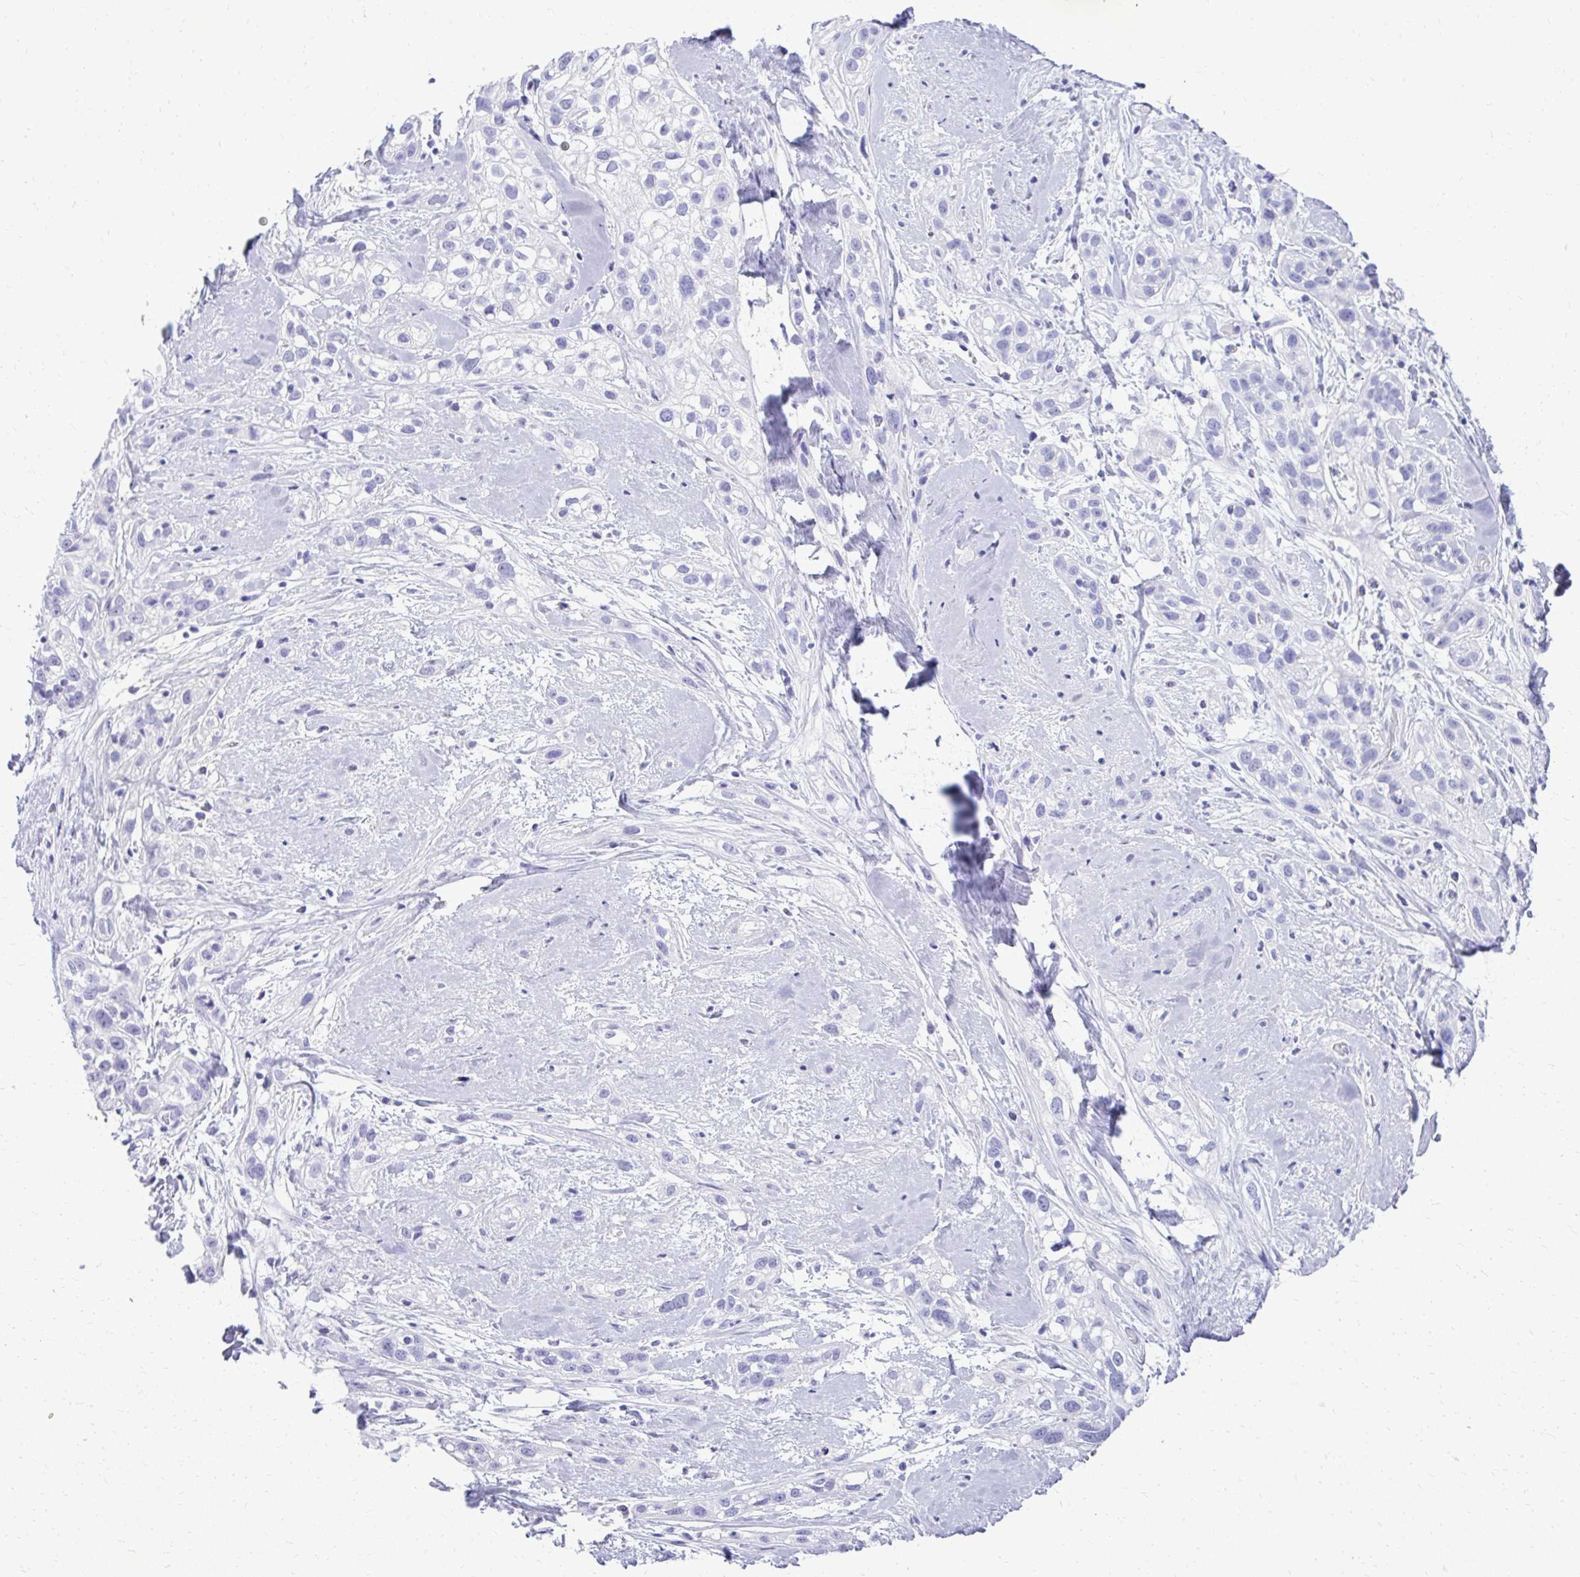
{"staining": {"intensity": "negative", "quantity": "none", "location": "none"}, "tissue": "skin cancer", "cell_type": "Tumor cells", "image_type": "cancer", "snomed": [{"axis": "morphology", "description": "Squamous cell carcinoma, NOS"}, {"axis": "topography", "description": "Skin"}], "caption": "Immunohistochemical staining of skin cancer (squamous cell carcinoma) reveals no significant positivity in tumor cells.", "gene": "RALYL", "patient": {"sex": "male", "age": 82}}